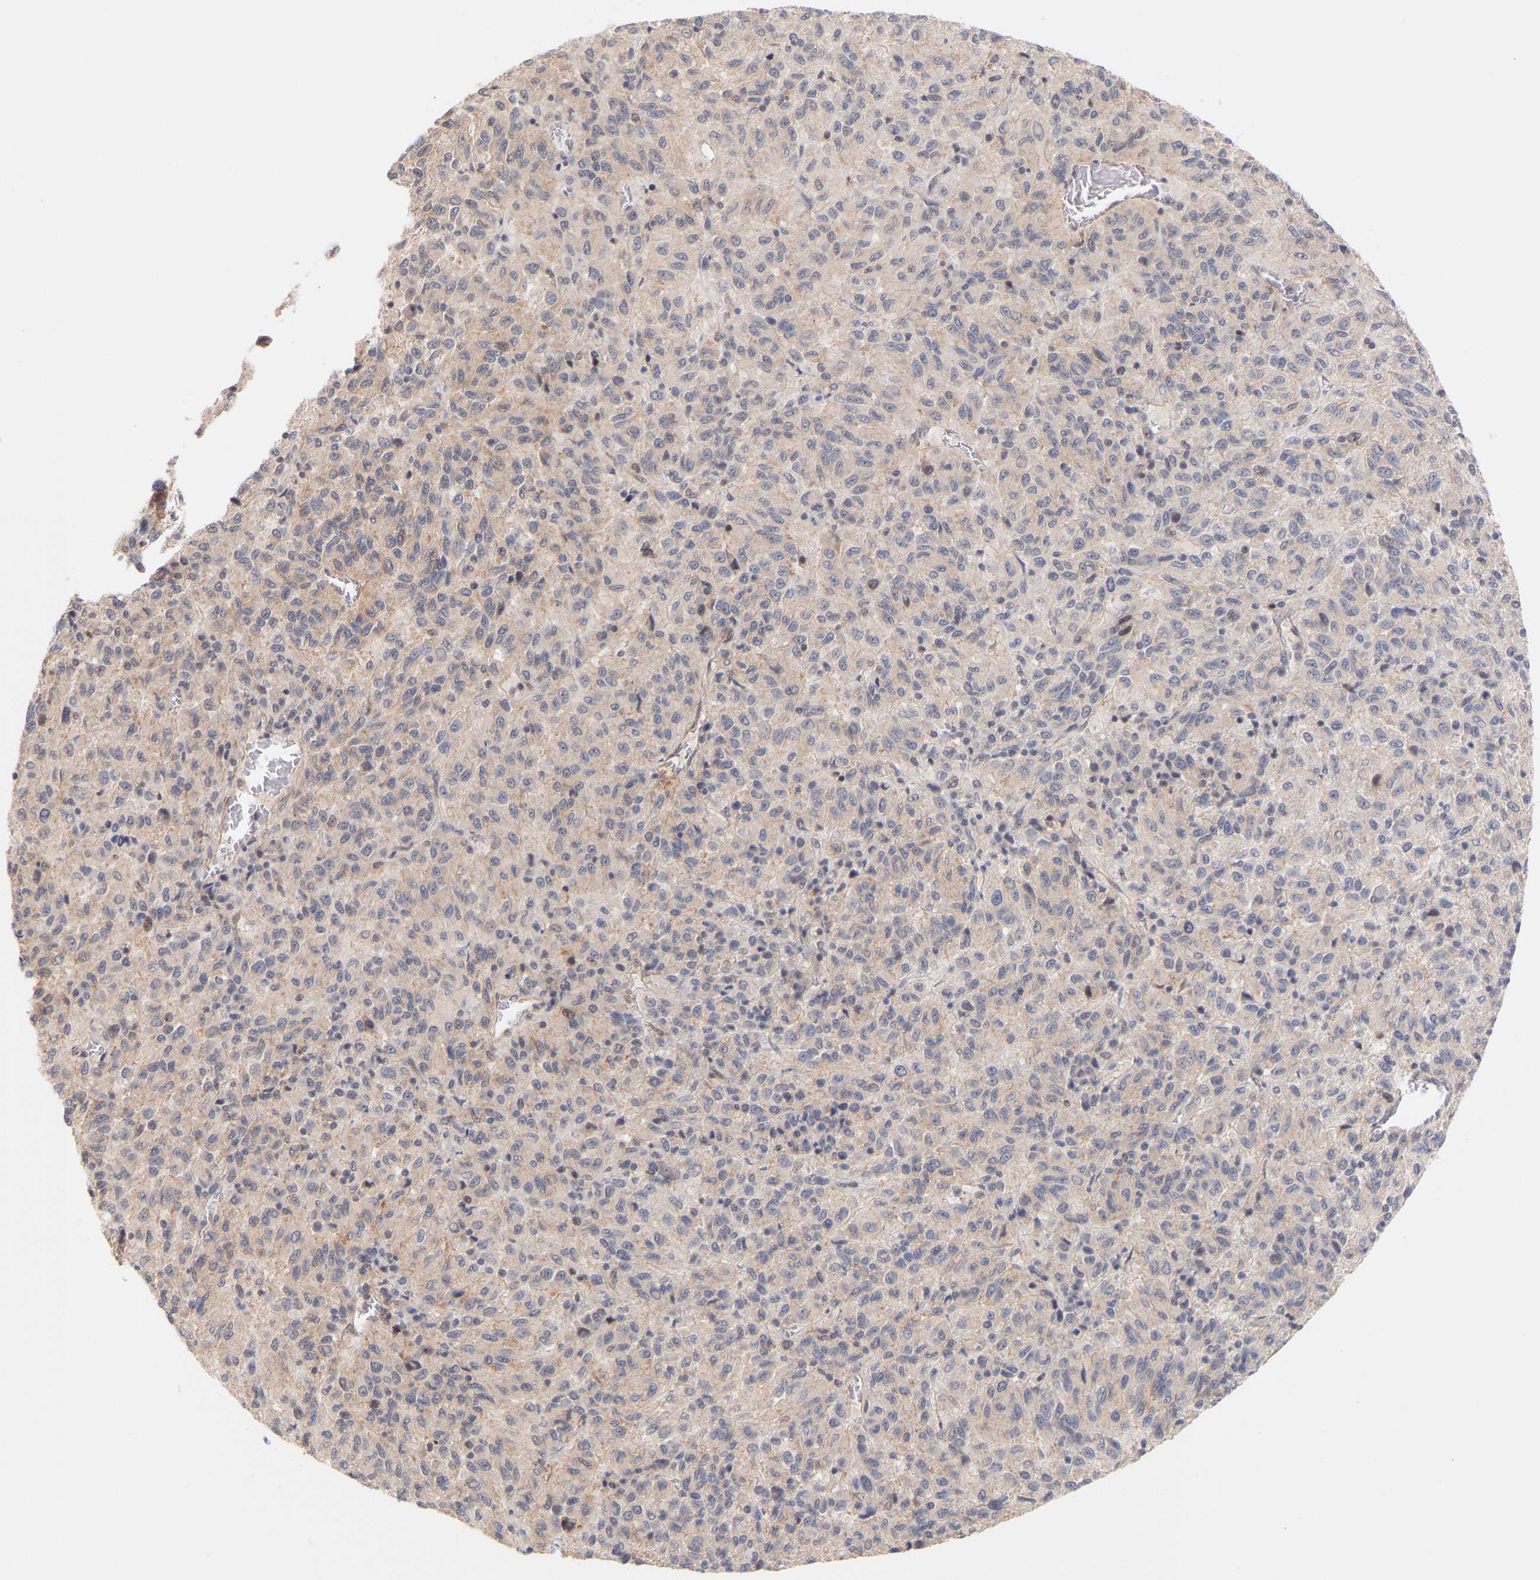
{"staining": {"intensity": "weak", "quantity": "<25%", "location": "nuclear"}, "tissue": "melanoma", "cell_type": "Tumor cells", "image_type": "cancer", "snomed": [{"axis": "morphology", "description": "Malignant melanoma, Metastatic site"}, {"axis": "topography", "description": "Lung"}], "caption": "A micrograph of melanoma stained for a protein reveals no brown staining in tumor cells.", "gene": "PDLIM5", "patient": {"sex": "male", "age": 64}}